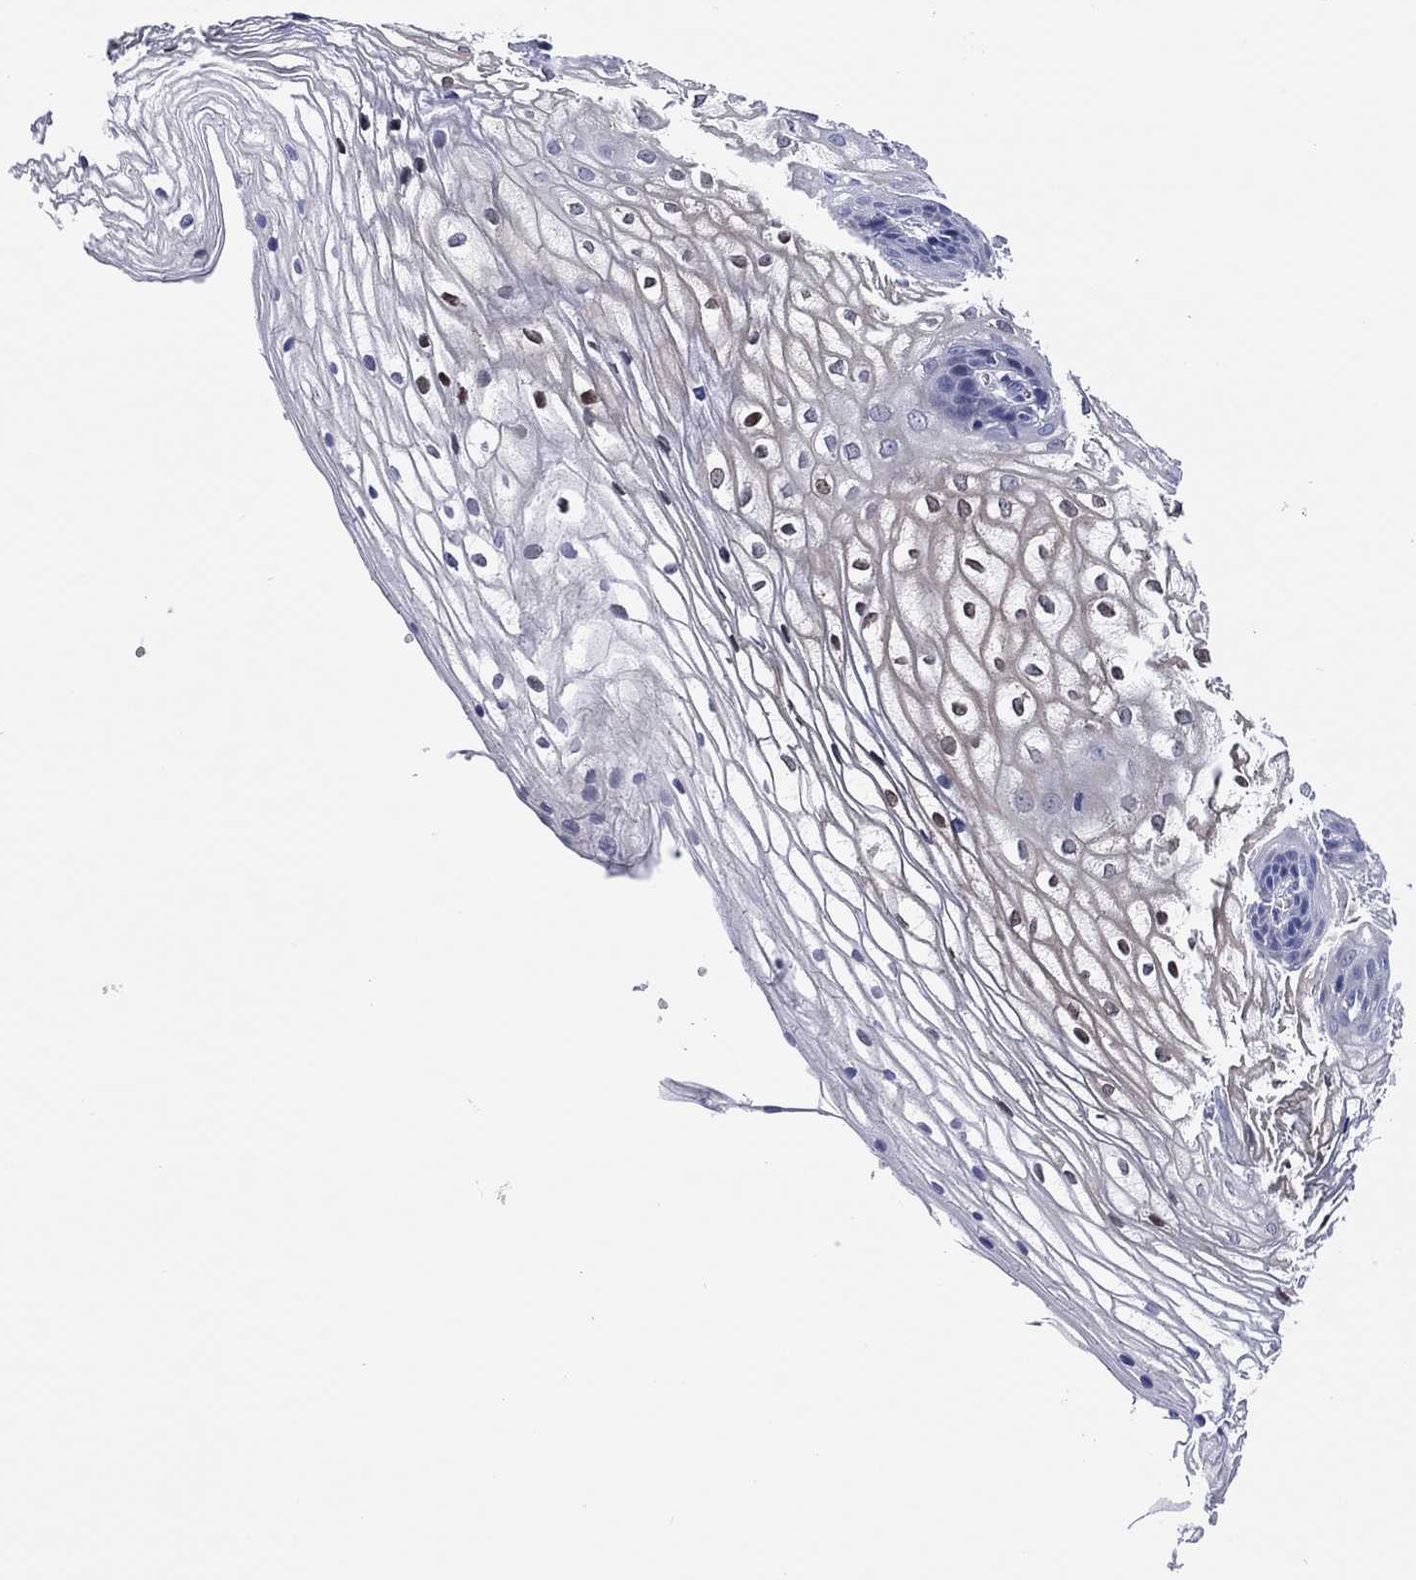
{"staining": {"intensity": "negative", "quantity": "none", "location": "none"}, "tissue": "vagina", "cell_type": "Squamous epithelial cells", "image_type": "normal", "snomed": [{"axis": "morphology", "description": "Normal tissue, NOS"}, {"axis": "topography", "description": "Vagina"}], "caption": "Immunohistochemistry (IHC) image of benign human vagina stained for a protein (brown), which exhibits no expression in squamous epithelial cells. (DAB immunohistochemistry visualized using brightfield microscopy, high magnification).", "gene": "CLIP3", "patient": {"sex": "female", "age": 34}}